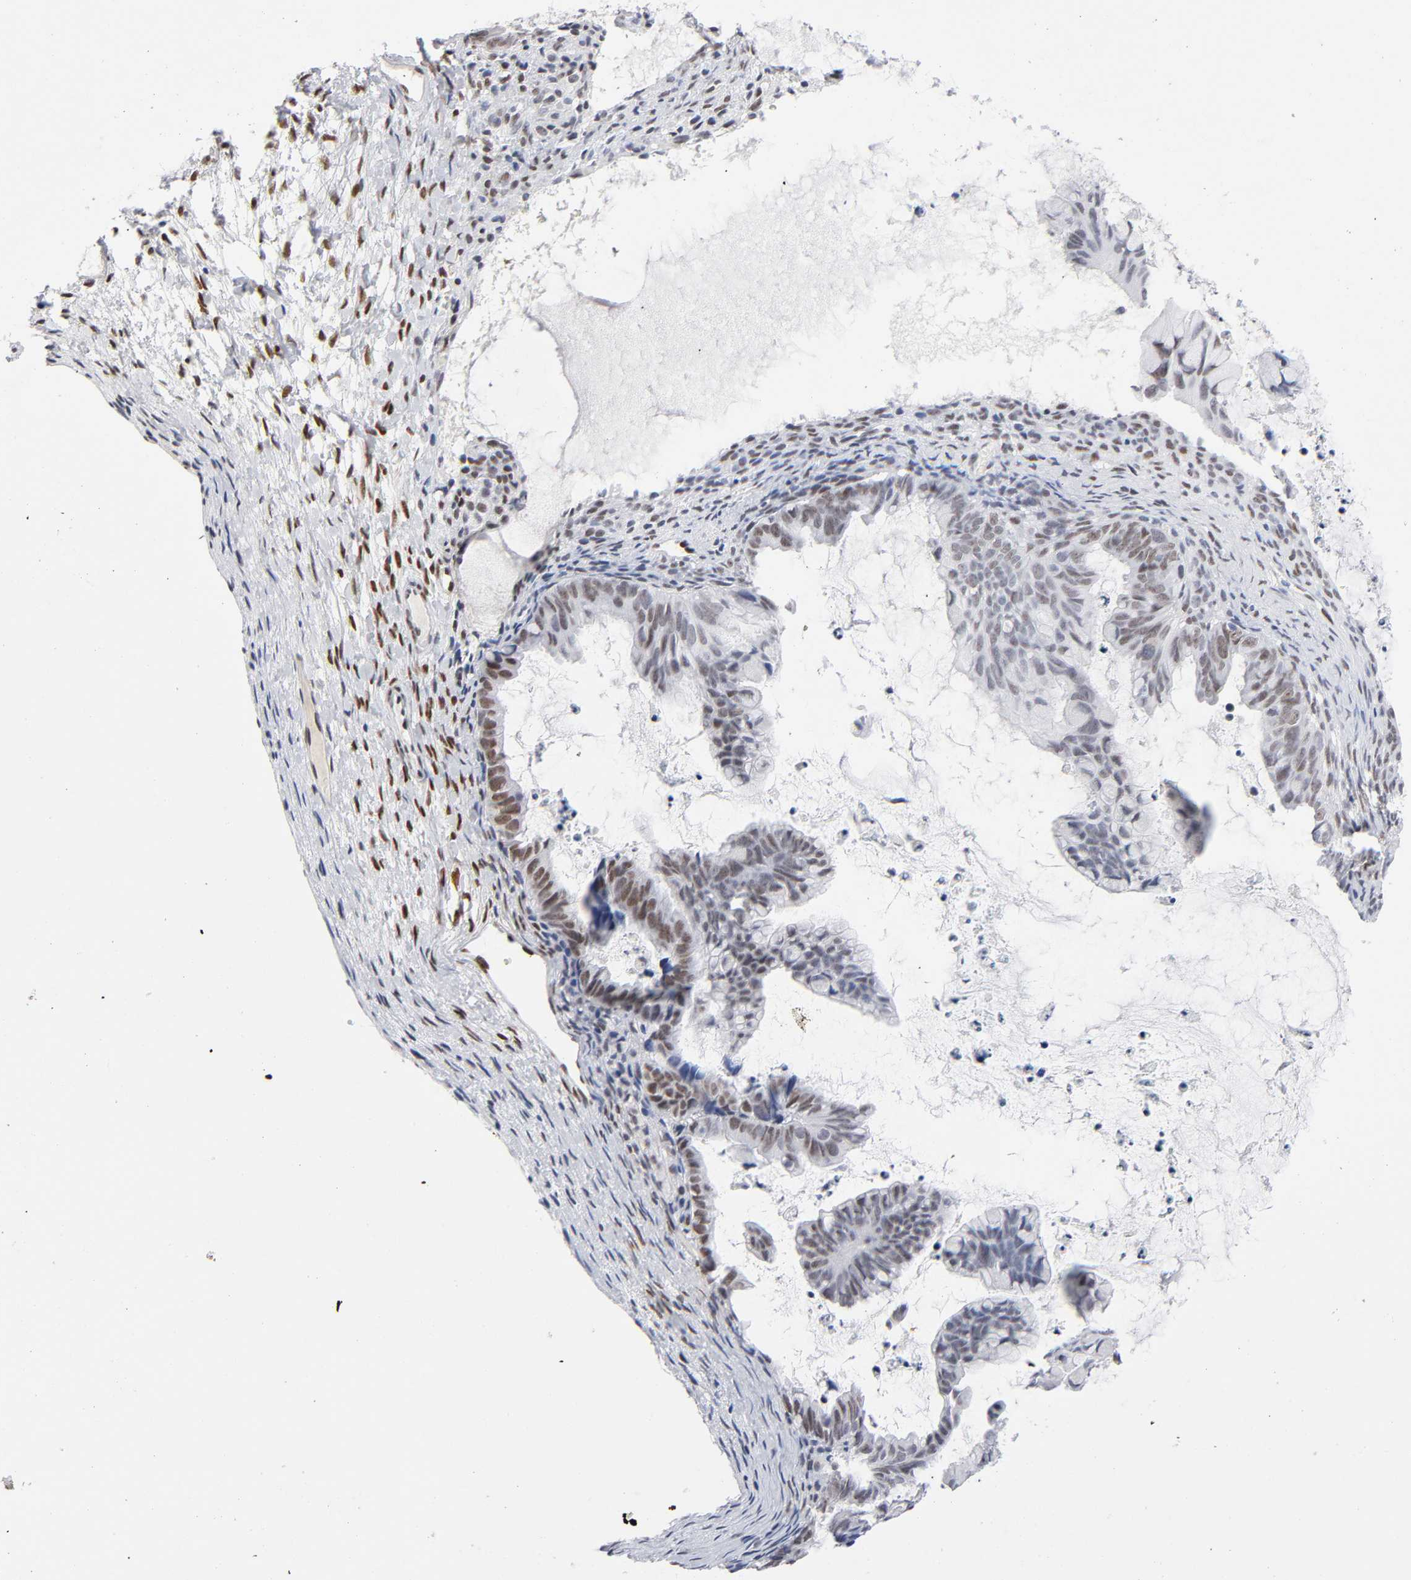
{"staining": {"intensity": "weak", "quantity": ">75%", "location": "nuclear"}, "tissue": "ovarian cancer", "cell_type": "Tumor cells", "image_type": "cancer", "snomed": [{"axis": "morphology", "description": "Cystadenocarcinoma, mucinous, NOS"}, {"axis": "topography", "description": "Ovary"}], "caption": "Immunohistochemical staining of ovarian cancer (mucinous cystadenocarcinoma) shows weak nuclear protein staining in approximately >75% of tumor cells. Ihc stains the protein in brown and the nuclei are stained blue.", "gene": "NFIC", "patient": {"sex": "female", "age": 36}}